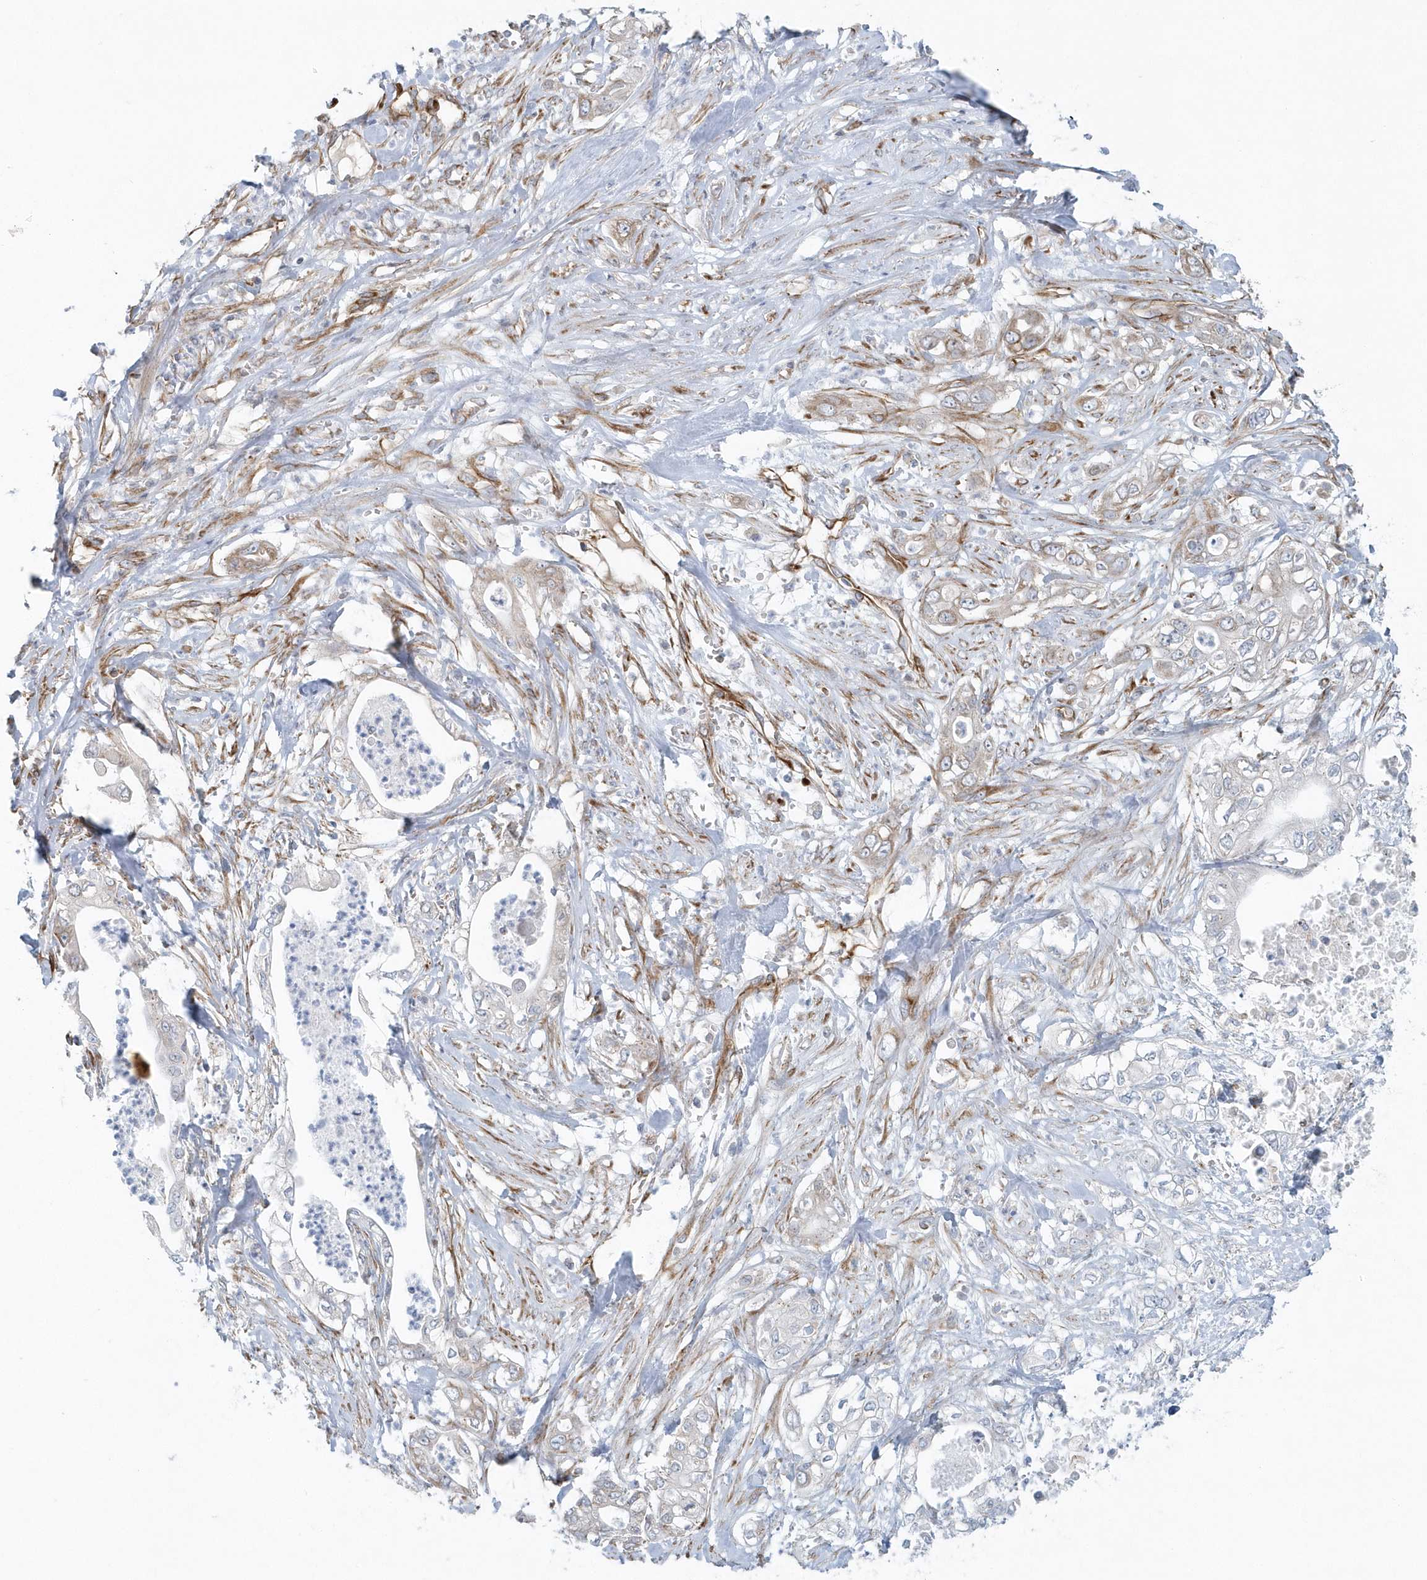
{"staining": {"intensity": "weak", "quantity": "<25%", "location": "cytoplasmic/membranous"}, "tissue": "pancreatic cancer", "cell_type": "Tumor cells", "image_type": "cancer", "snomed": [{"axis": "morphology", "description": "Adenocarcinoma, NOS"}, {"axis": "topography", "description": "Pancreas"}], "caption": "DAB (3,3'-diaminobenzidine) immunohistochemical staining of human adenocarcinoma (pancreatic) reveals no significant staining in tumor cells. (DAB (3,3'-diaminobenzidine) immunohistochemistry visualized using brightfield microscopy, high magnification).", "gene": "GPR152", "patient": {"sex": "female", "age": 78}}